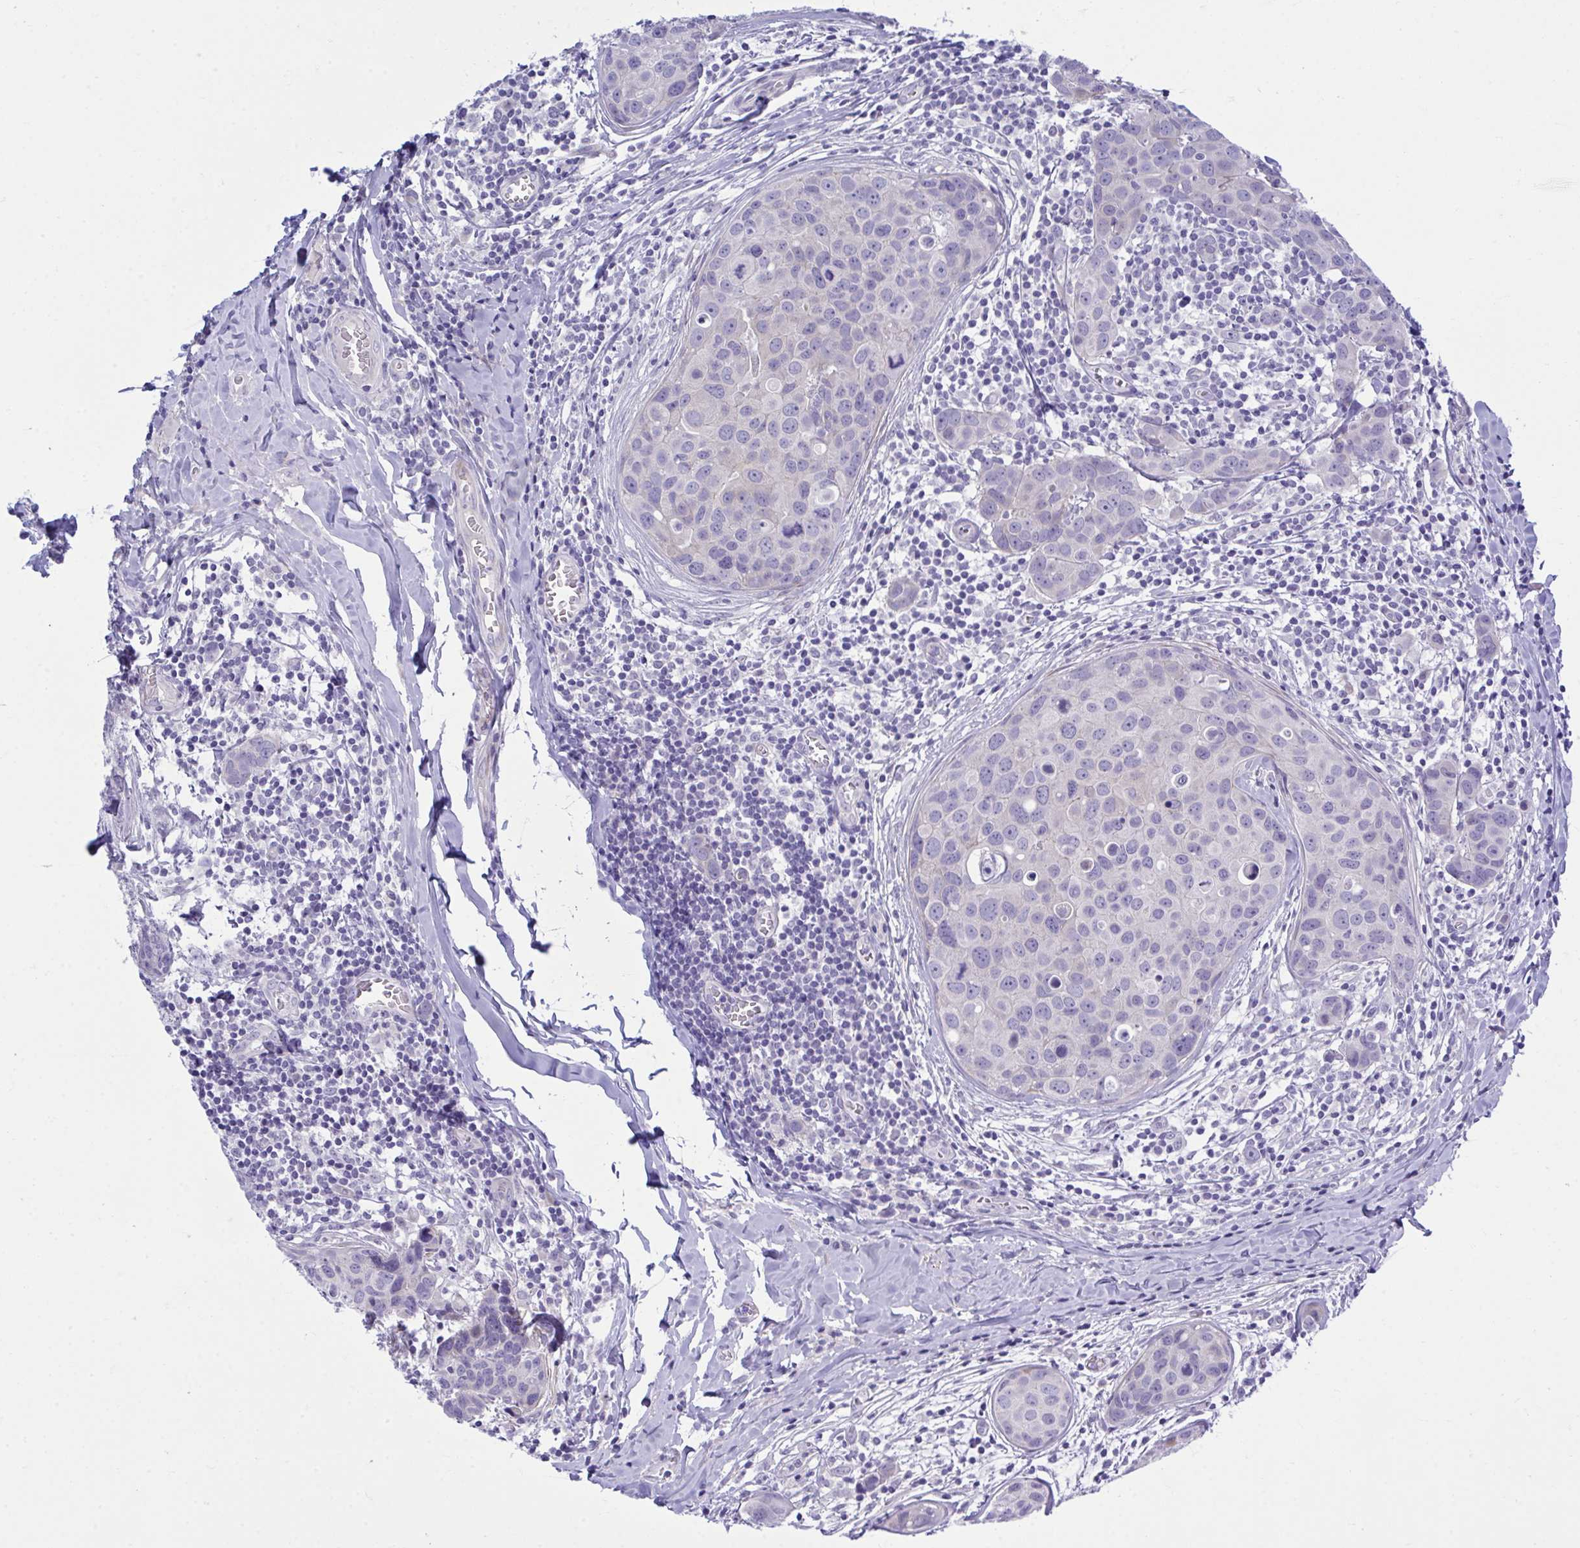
{"staining": {"intensity": "negative", "quantity": "none", "location": "none"}, "tissue": "breast cancer", "cell_type": "Tumor cells", "image_type": "cancer", "snomed": [{"axis": "morphology", "description": "Duct carcinoma"}, {"axis": "topography", "description": "Breast"}], "caption": "This is an IHC image of human breast cancer (invasive ductal carcinoma). There is no staining in tumor cells.", "gene": "MED9", "patient": {"sex": "female", "age": 24}}